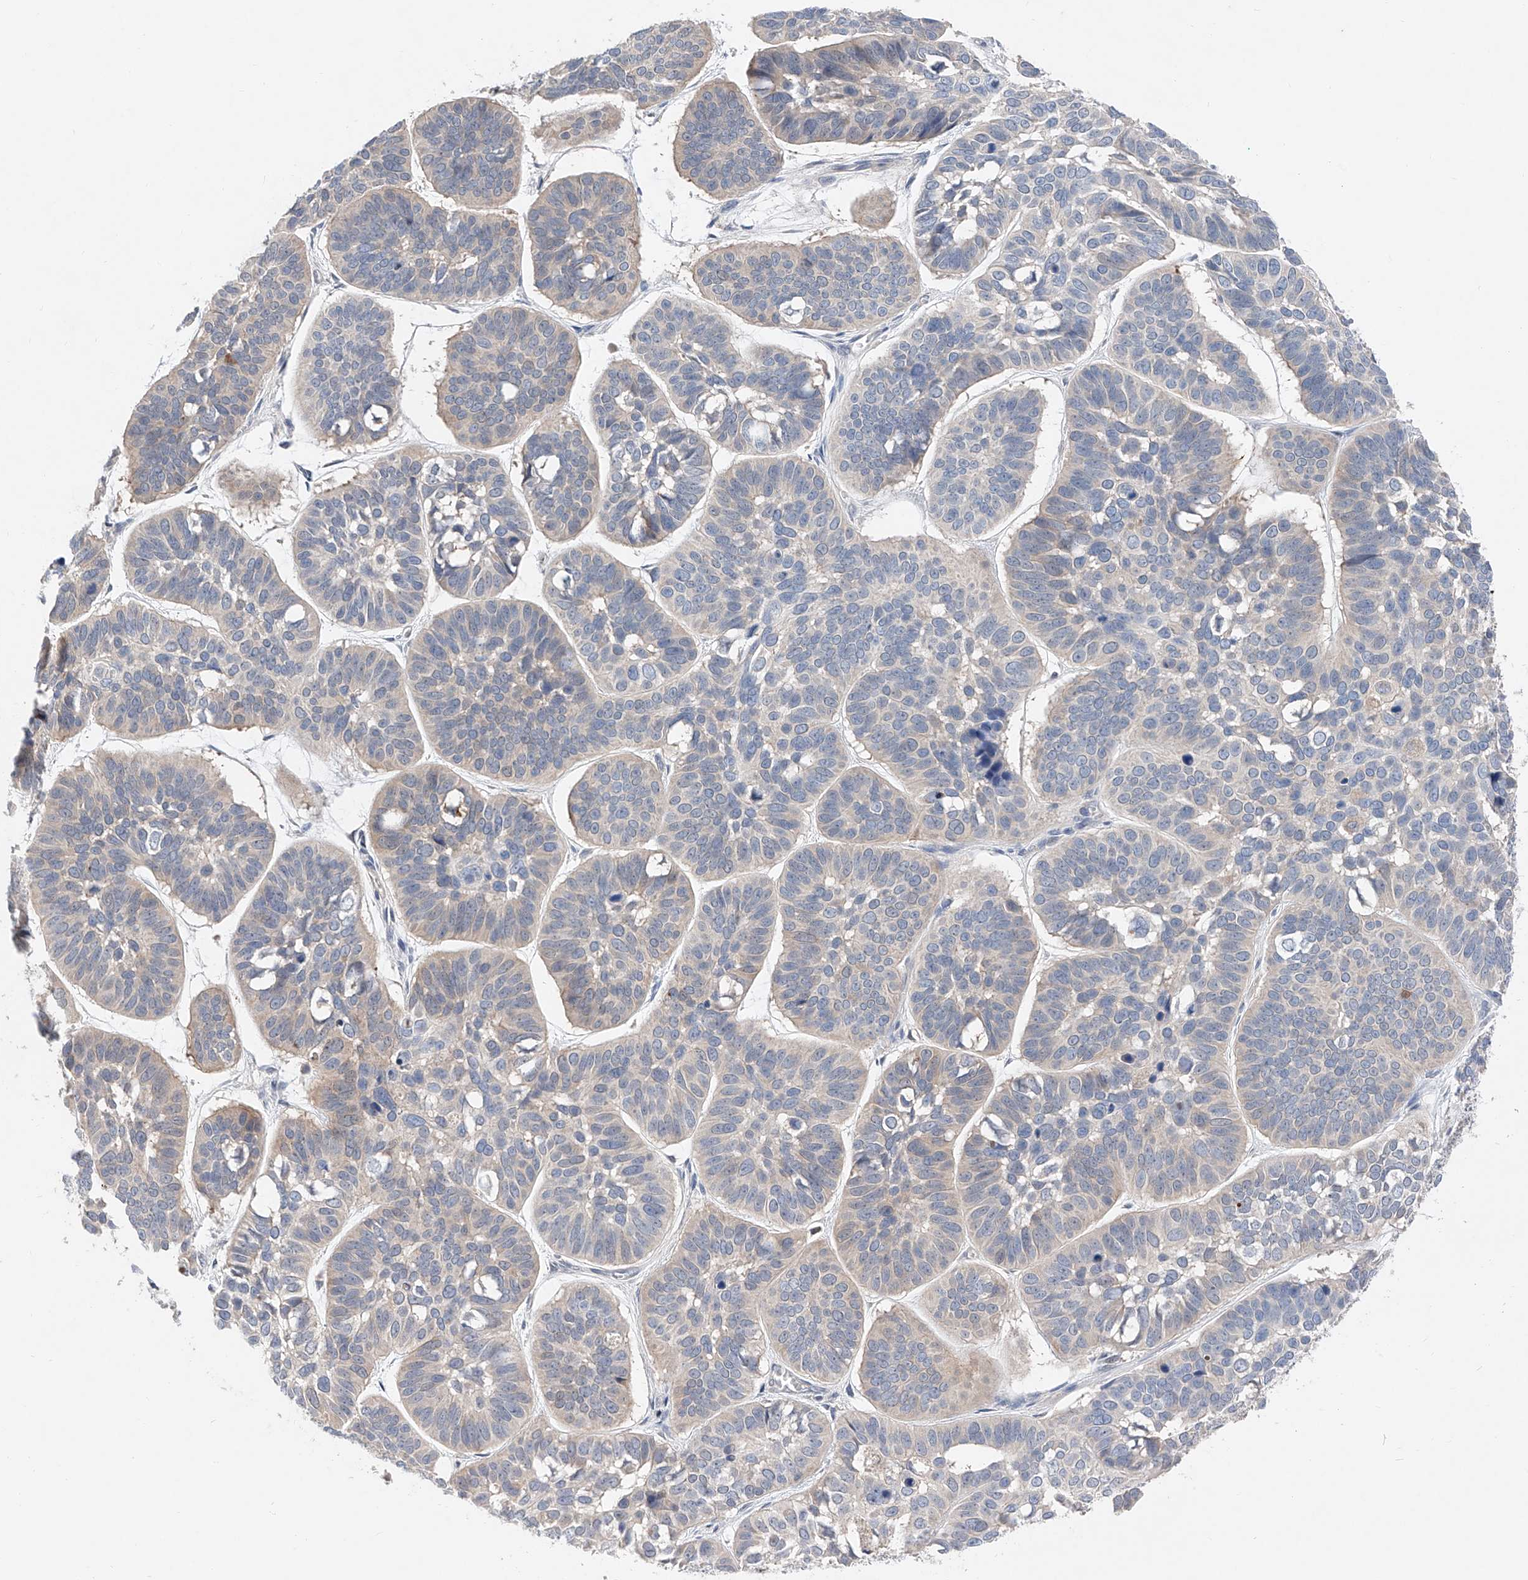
{"staining": {"intensity": "negative", "quantity": "none", "location": "none"}, "tissue": "skin cancer", "cell_type": "Tumor cells", "image_type": "cancer", "snomed": [{"axis": "morphology", "description": "Basal cell carcinoma"}, {"axis": "topography", "description": "Skin"}], "caption": "This is a image of immunohistochemistry (IHC) staining of basal cell carcinoma (skin), which shows no expression in tumor cells.", "gene": "FUCA2", "patient": {"sex": "male", "age": 62}}